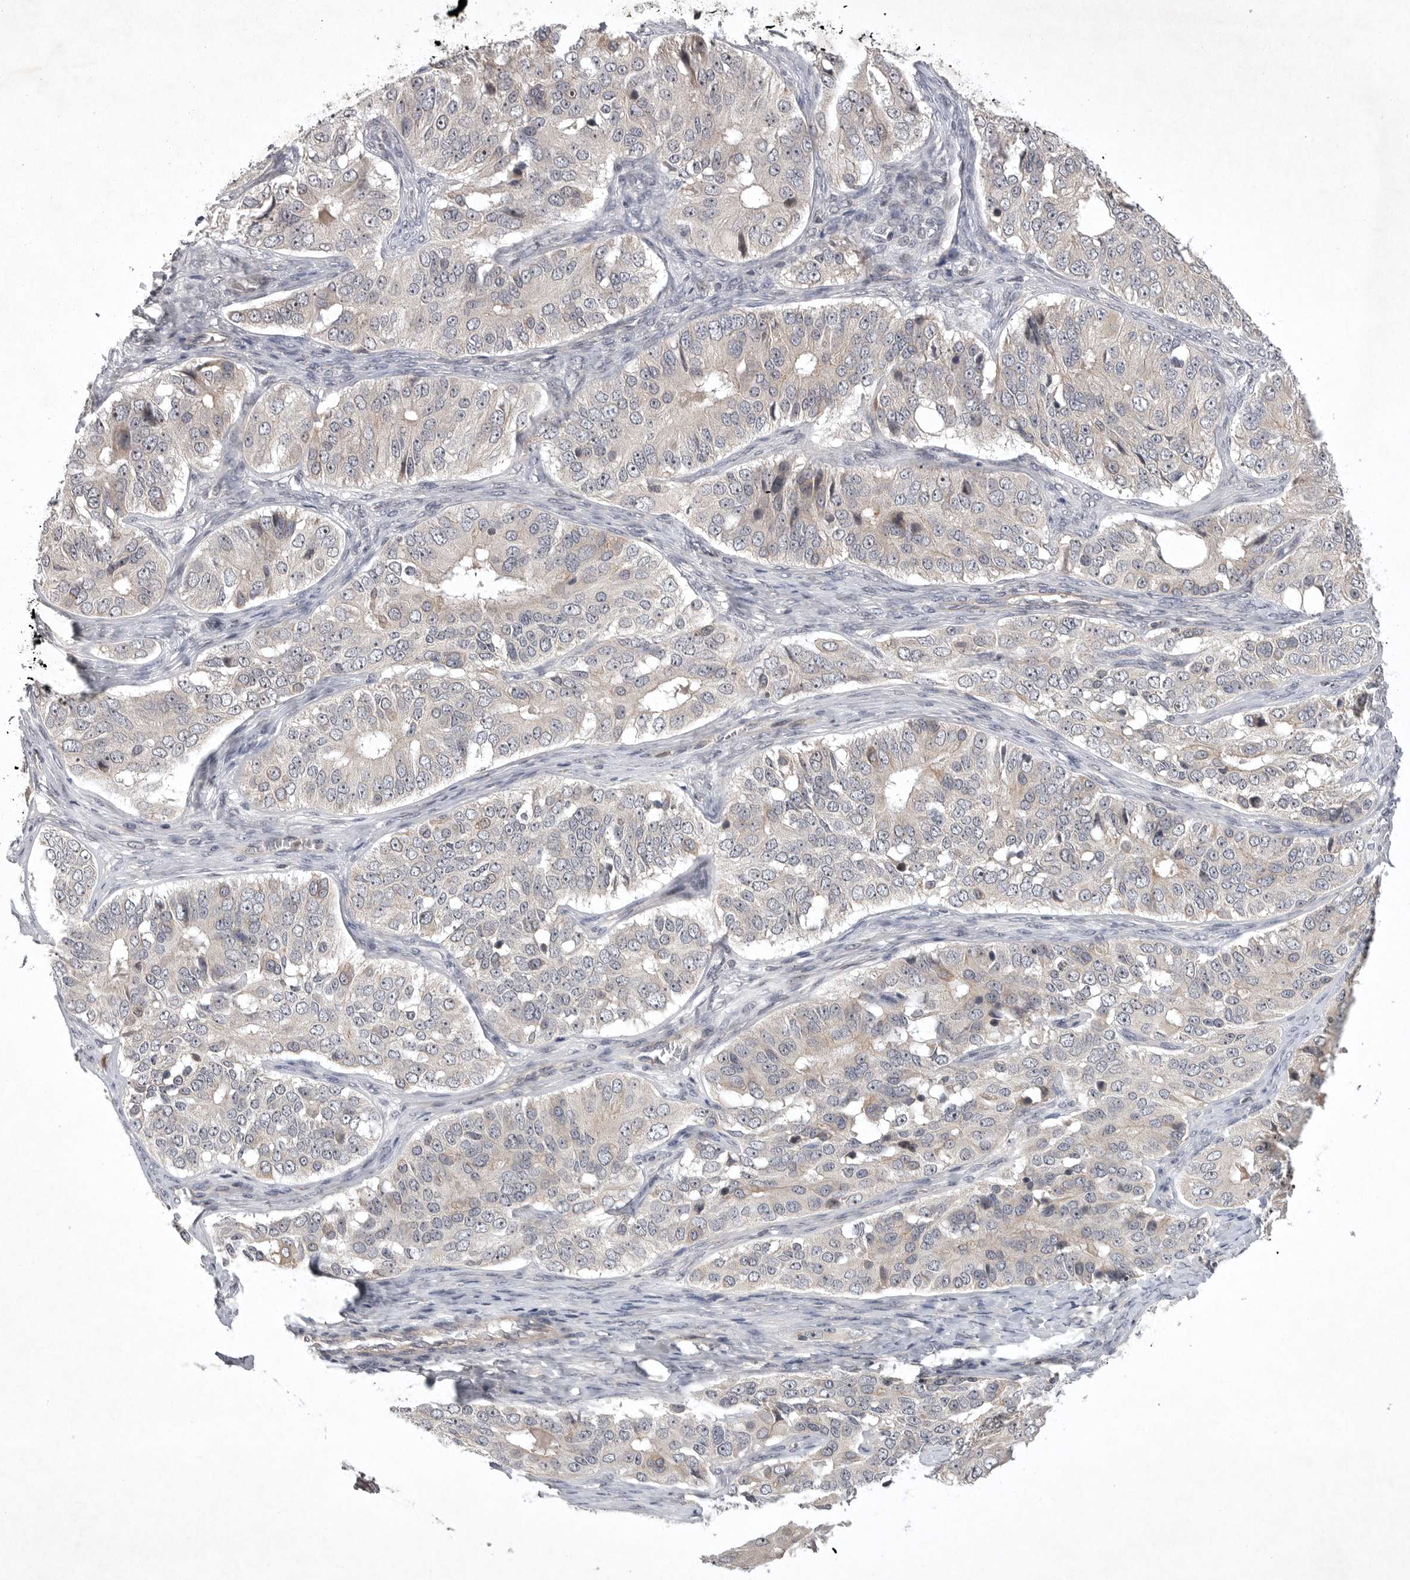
{"staining": {"intensity": "negative", "quantity": "none", "location": "none"}, "tissue": "ovarian cancer", "cell_type": "Tumor cells", "image_type": "cancer", "snomed": [{"axis": "morphology", "description": "Carcinoma, endometroid"}, {"axis": "topography", "description": "Ovary"}], "caption": "The histopathology image reveals no staining of tumor cells in endometroid carcinoma (ovarian).", "gene": "UBE3D", "patient": {"sex": "female", "age": 51}}